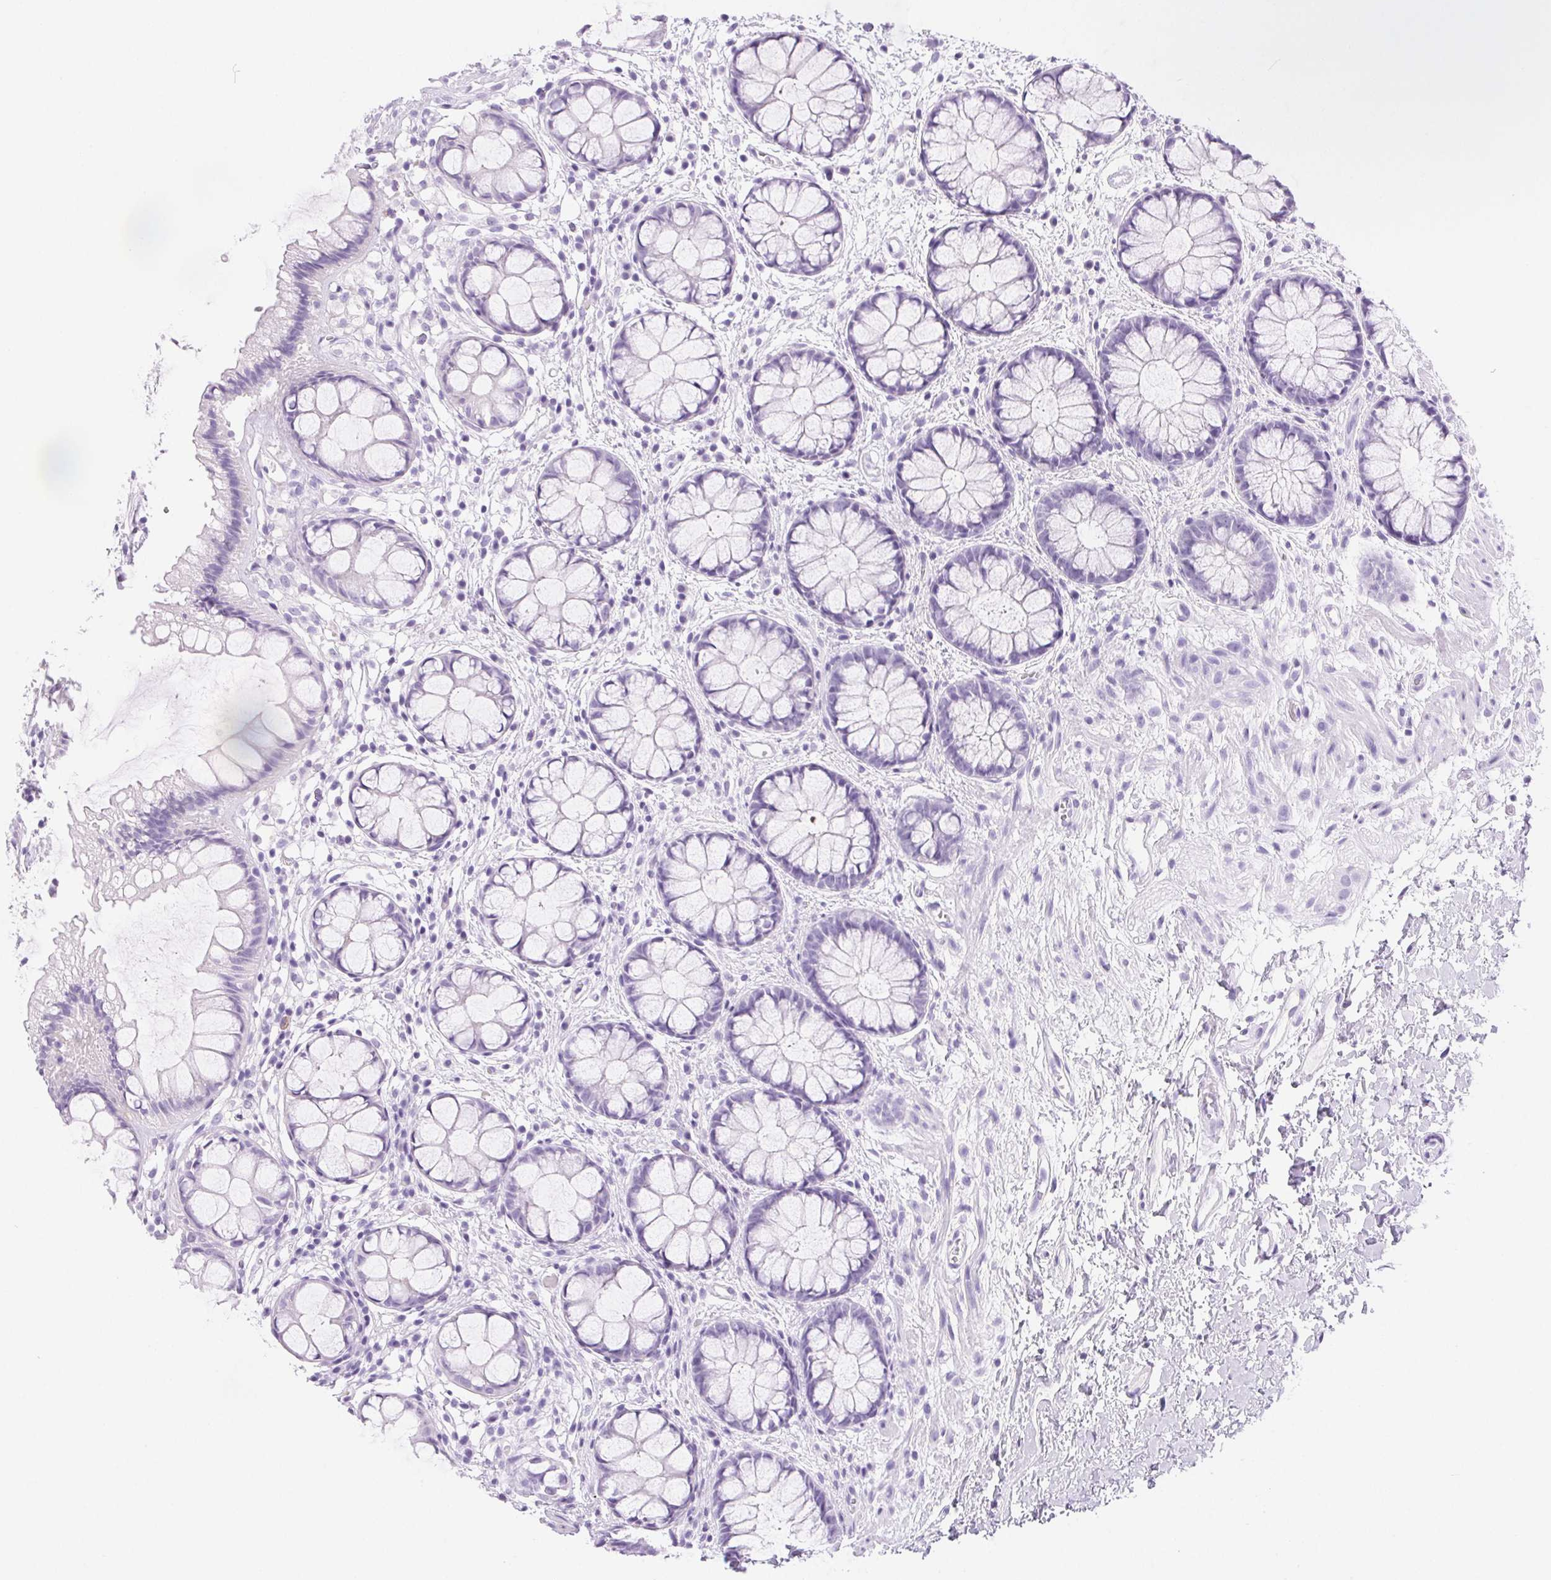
{"staining": {"intensity": "negative", "quantity": "none", "location": "none"}, "tissue": "rectum", "cell_type": "Glandular cells", "image_type": "normal", "snomed": [{"axis": "morphology", "description": "Normal tissue, NOS"}, {"axis": "topography", "description": "Rectum"}], "caption": "Immunohistochemistry (IHC) image of benign rectum: human rectum stained with DAB (3,3'-diaminobenzidine) shows no significant protein staining in glandular cells.", "gene": "CLDN16", "patient": {"sex": "female", "age": 62}}